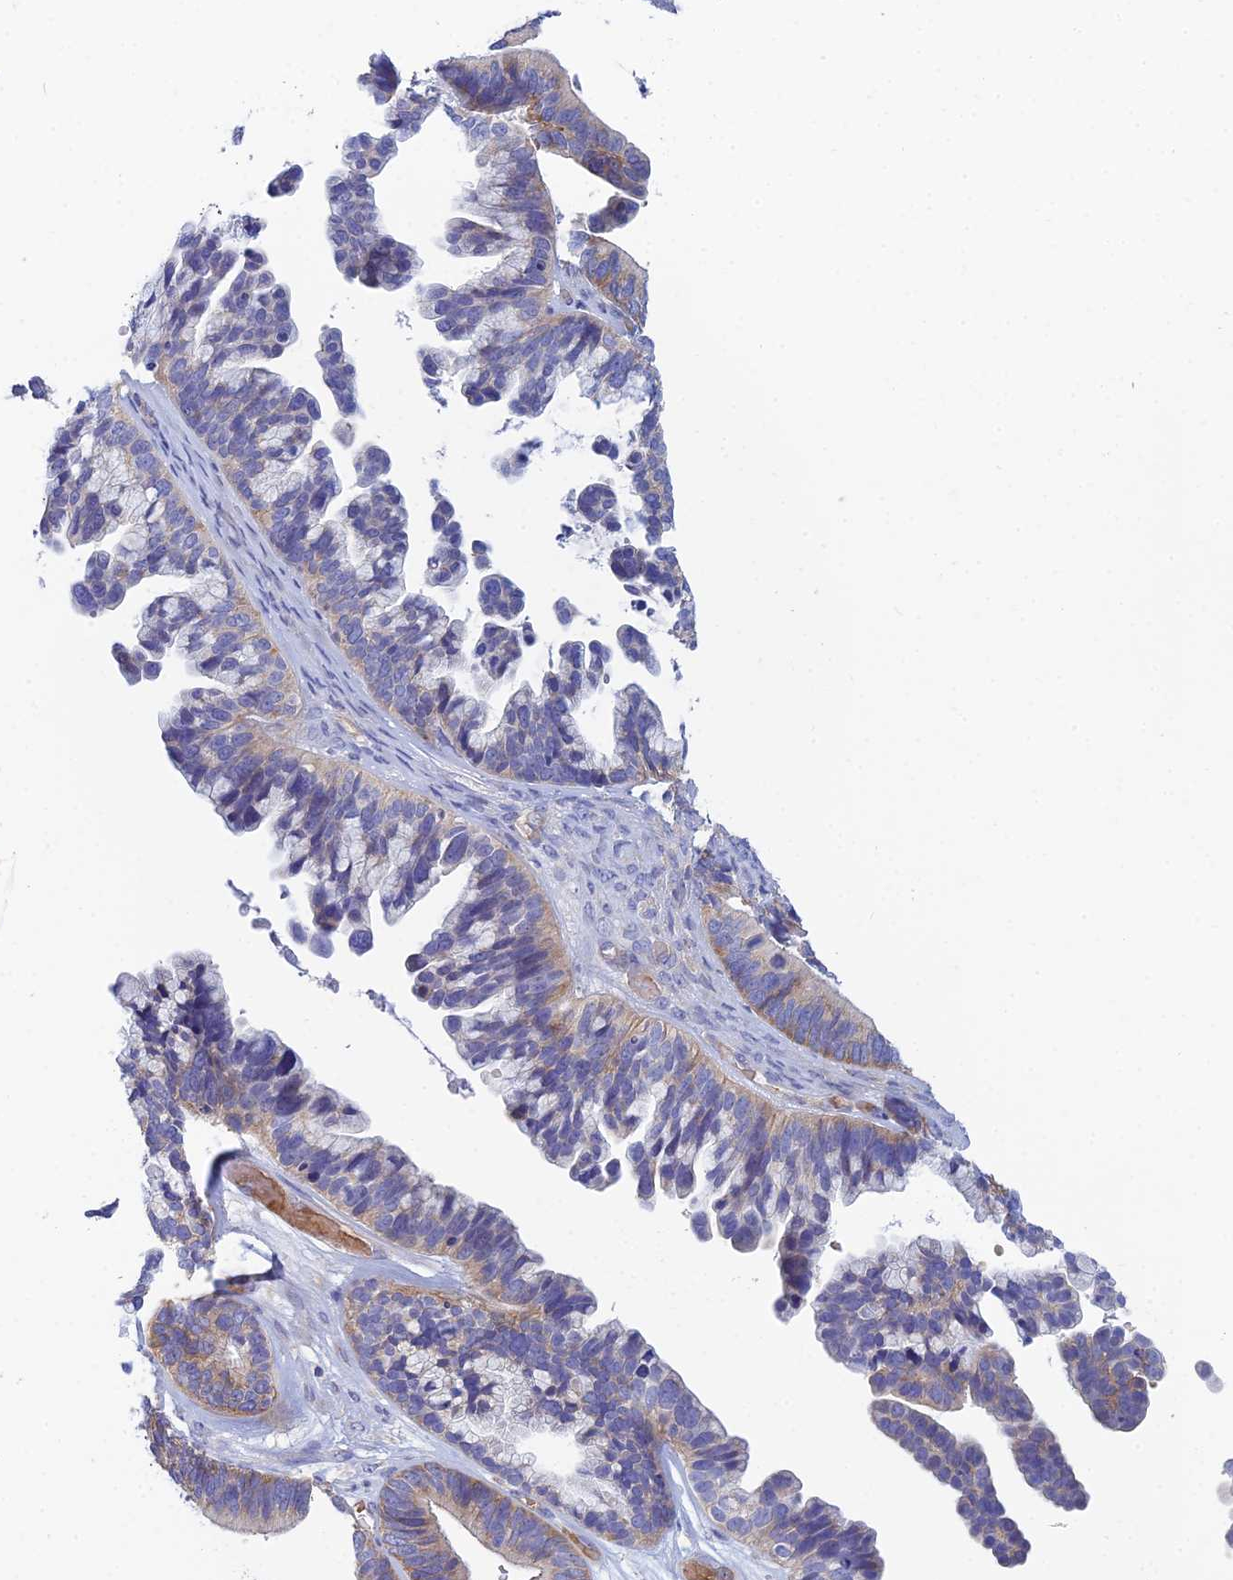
{"staining": {"intensity": "moderate", "quantity": "25%-75%", "location": "cytoplasmic/membranous"}, "tissue": "ovarian cancer", "cell_type": "Tumor cells", "image_type": "cancer", "snomed": [{"axis": "morphology", "description": "Cystadenocarcinoma, serous, NOS"}, {"axis": "topography", "description": "Ovary"}], "caption": "Serous cystadenocarcinoma (ovarian) tissue demonstrates moderate cytoplasmic/membranous positivity in about 25%-75% of tumor cells, visualized by immunohistochemistry.", "gene": "ZNF564", "patient": {"sex": "female", "age": 56}}